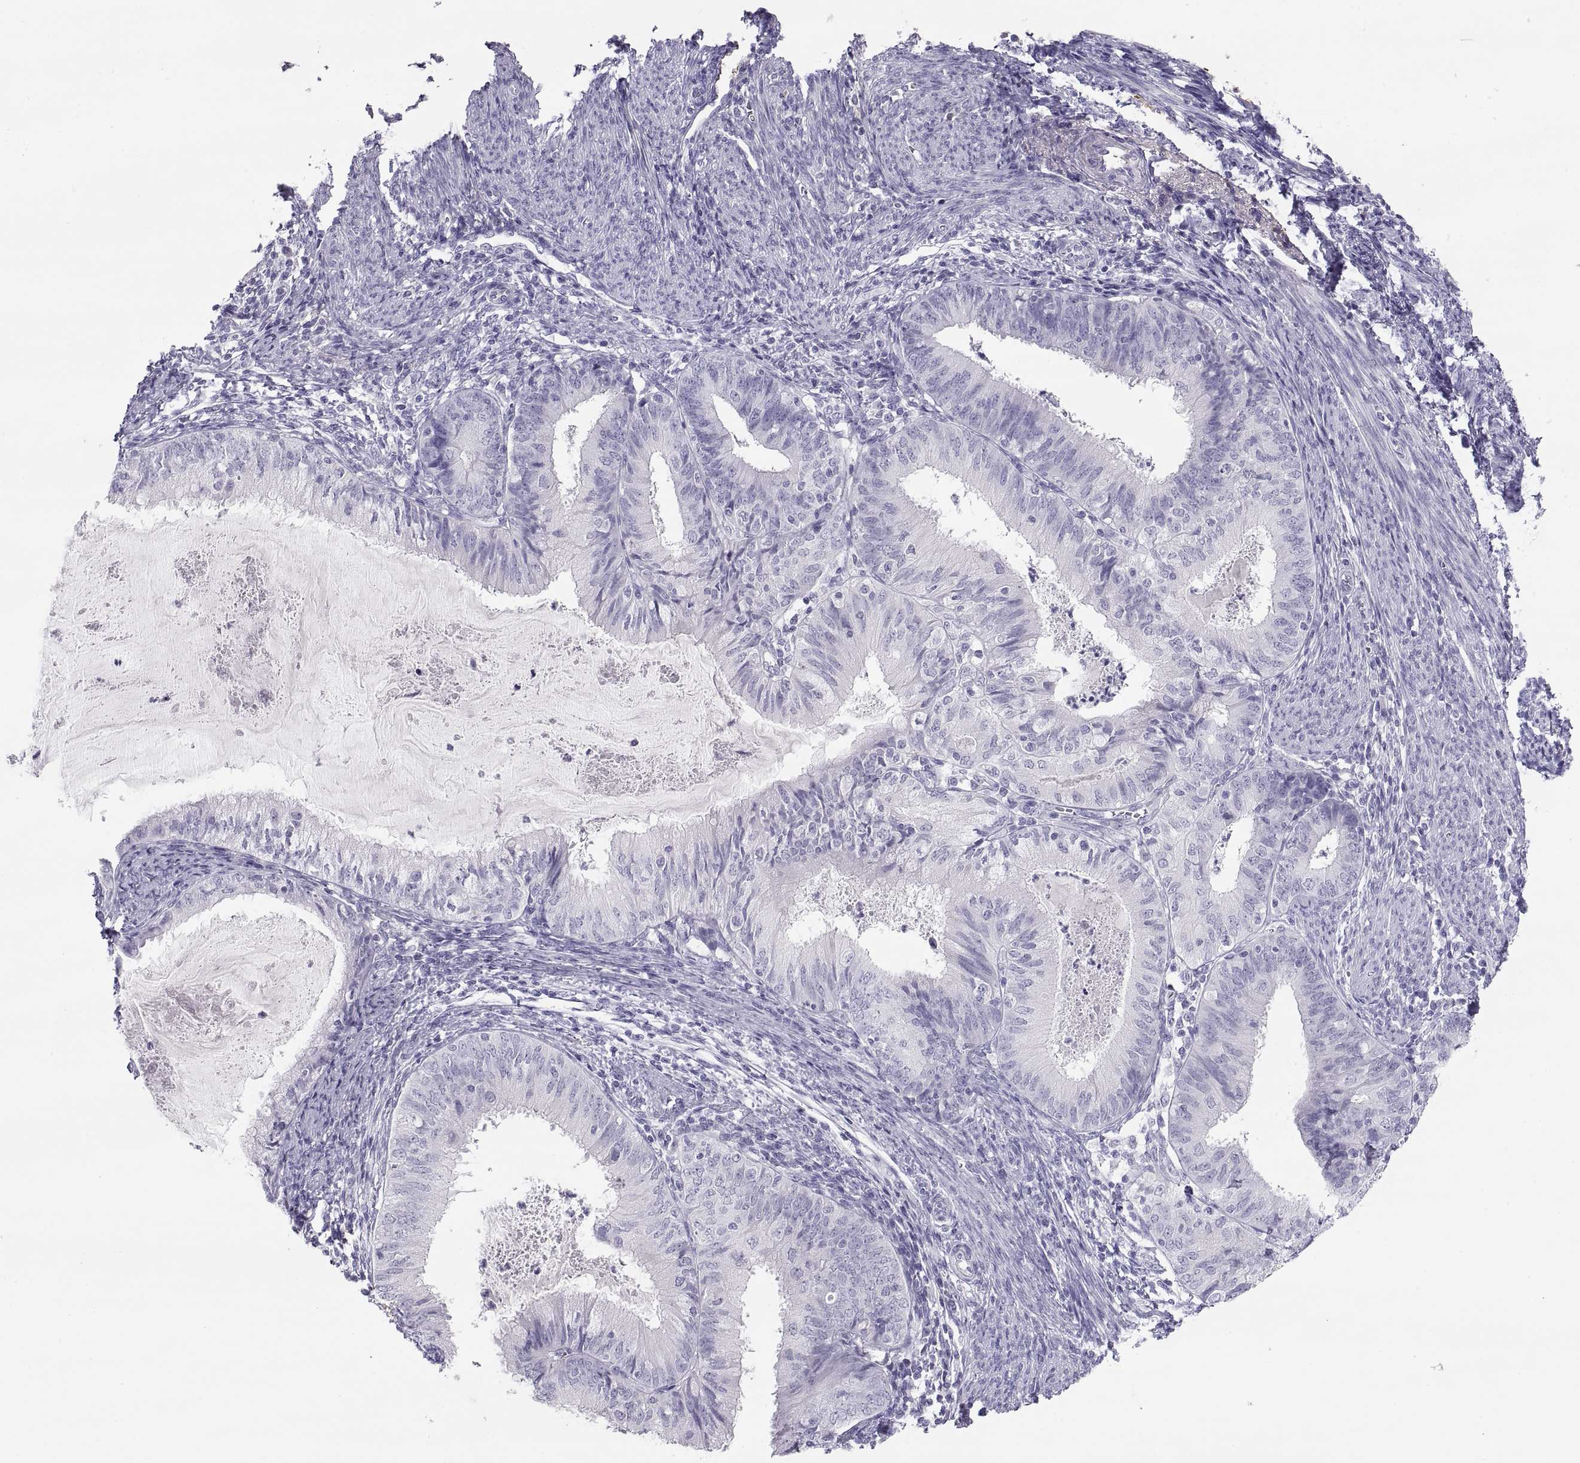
{"staining": {"intensity": "weak", "quantity": "<25%", "location": "cytoplasmic/membranous"}, "tissue": "endometrial cancer", "cell_type": "Tumor cells", "image_type": "cancer", "snomed": [{"axis": "morphology", "description": "Adenocarcinoma, NOS"}, {"axis": "topography", "description": "Endometrium"}], "caption": "This is an IHC photomicrograph of human endometrial cancer (adenocarcinoma). There is no positivity in tumor cells.", "gene": "MAGEB2", "patient": {"sex": "female", "age": 57}}